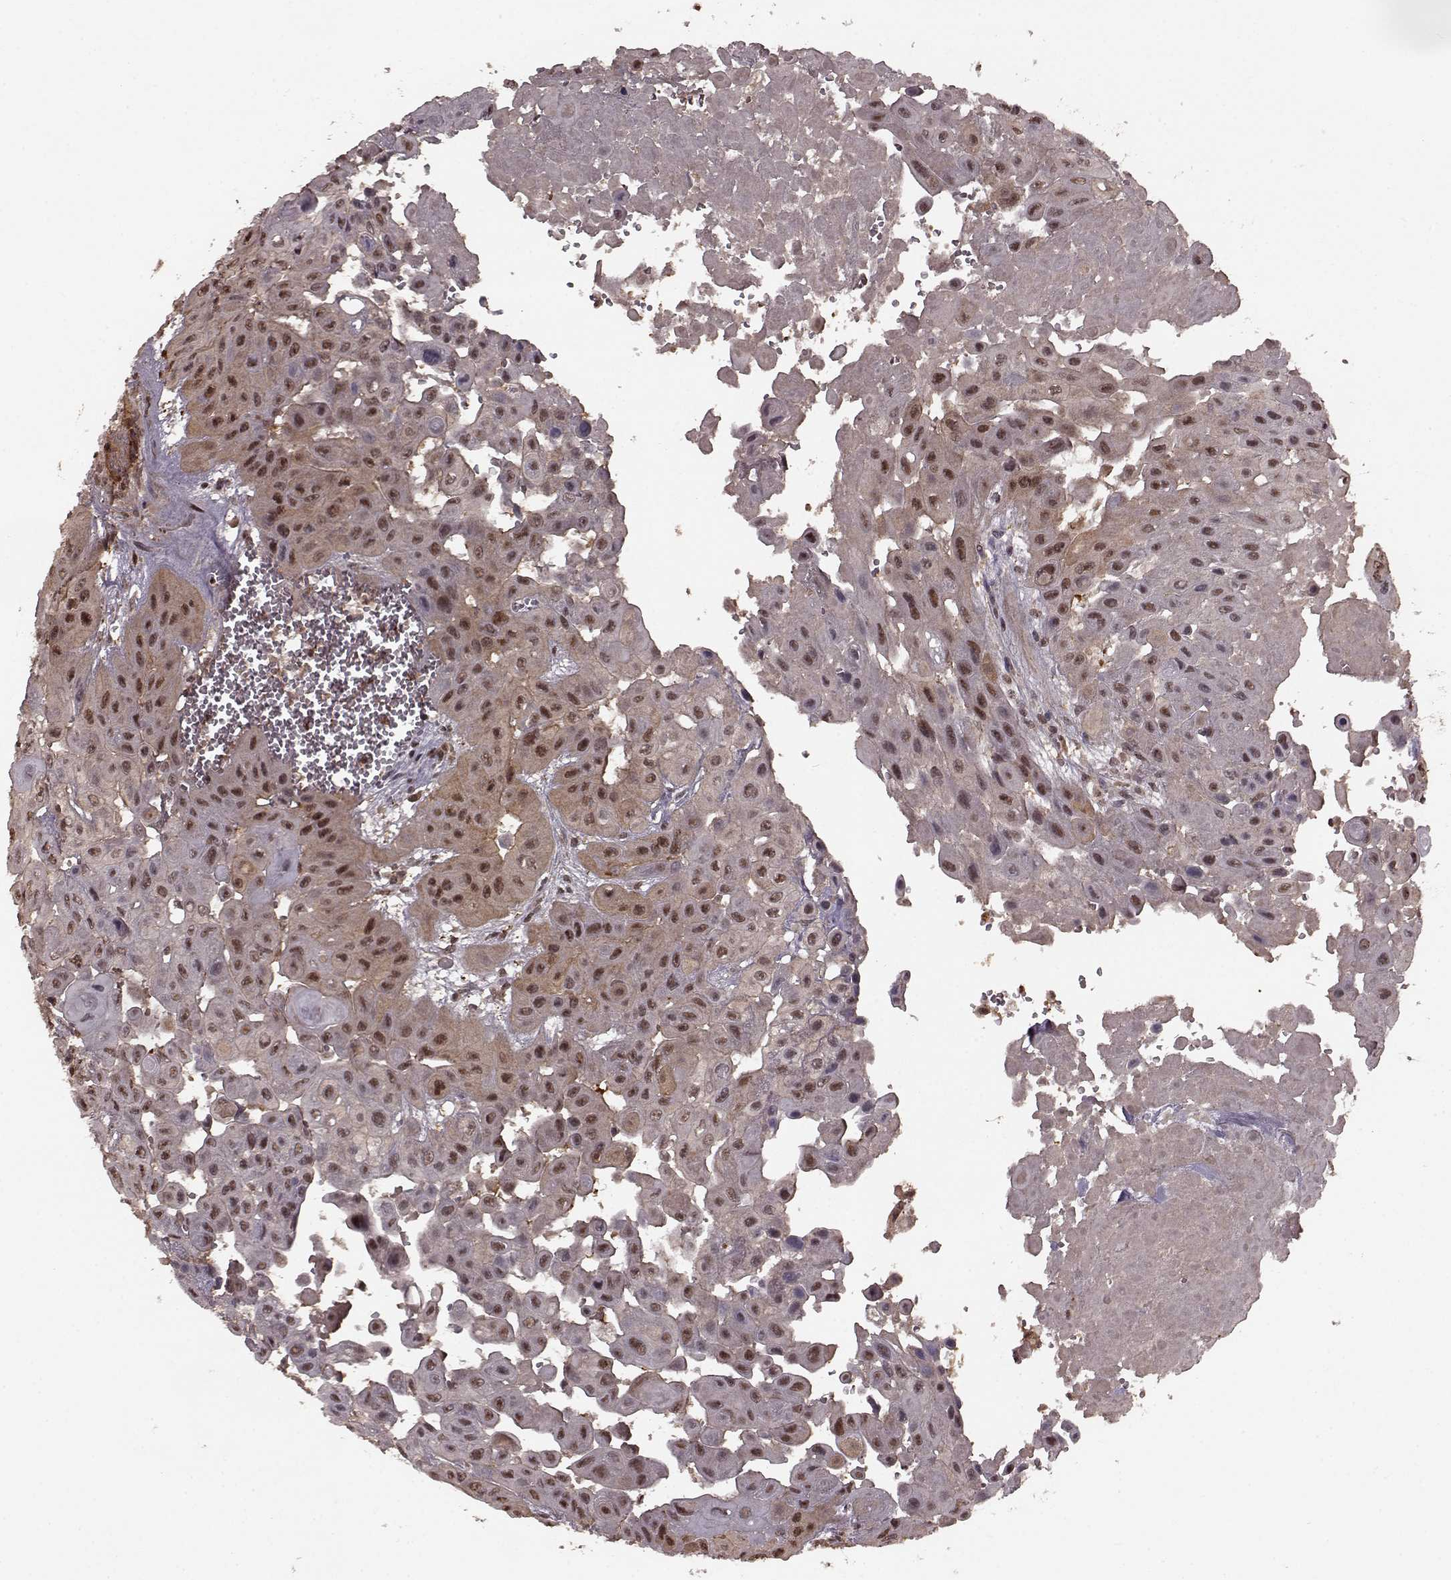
{"staining": {"intensity": "moderate", "quantity": "25%-75%", "location": "nuclear"}, "tissue": "head and neck cancer", "cell_type": "Tumor cells", "image_type": "cancer", "snomed": [{"axis": "morphology", "description": "Adenocarcinoma, NOS"}, {"axis": "topography", "description": "Head-Neck"}], "caption": "This is a histology image of immunohistochemistry (IHC) staining of head and neck cancer (adenocarcinoma), which shows moderate expression in the nuclear of tumor cells.", "gene": "GSS", "patient": {"sex": "male", "age": 73}}